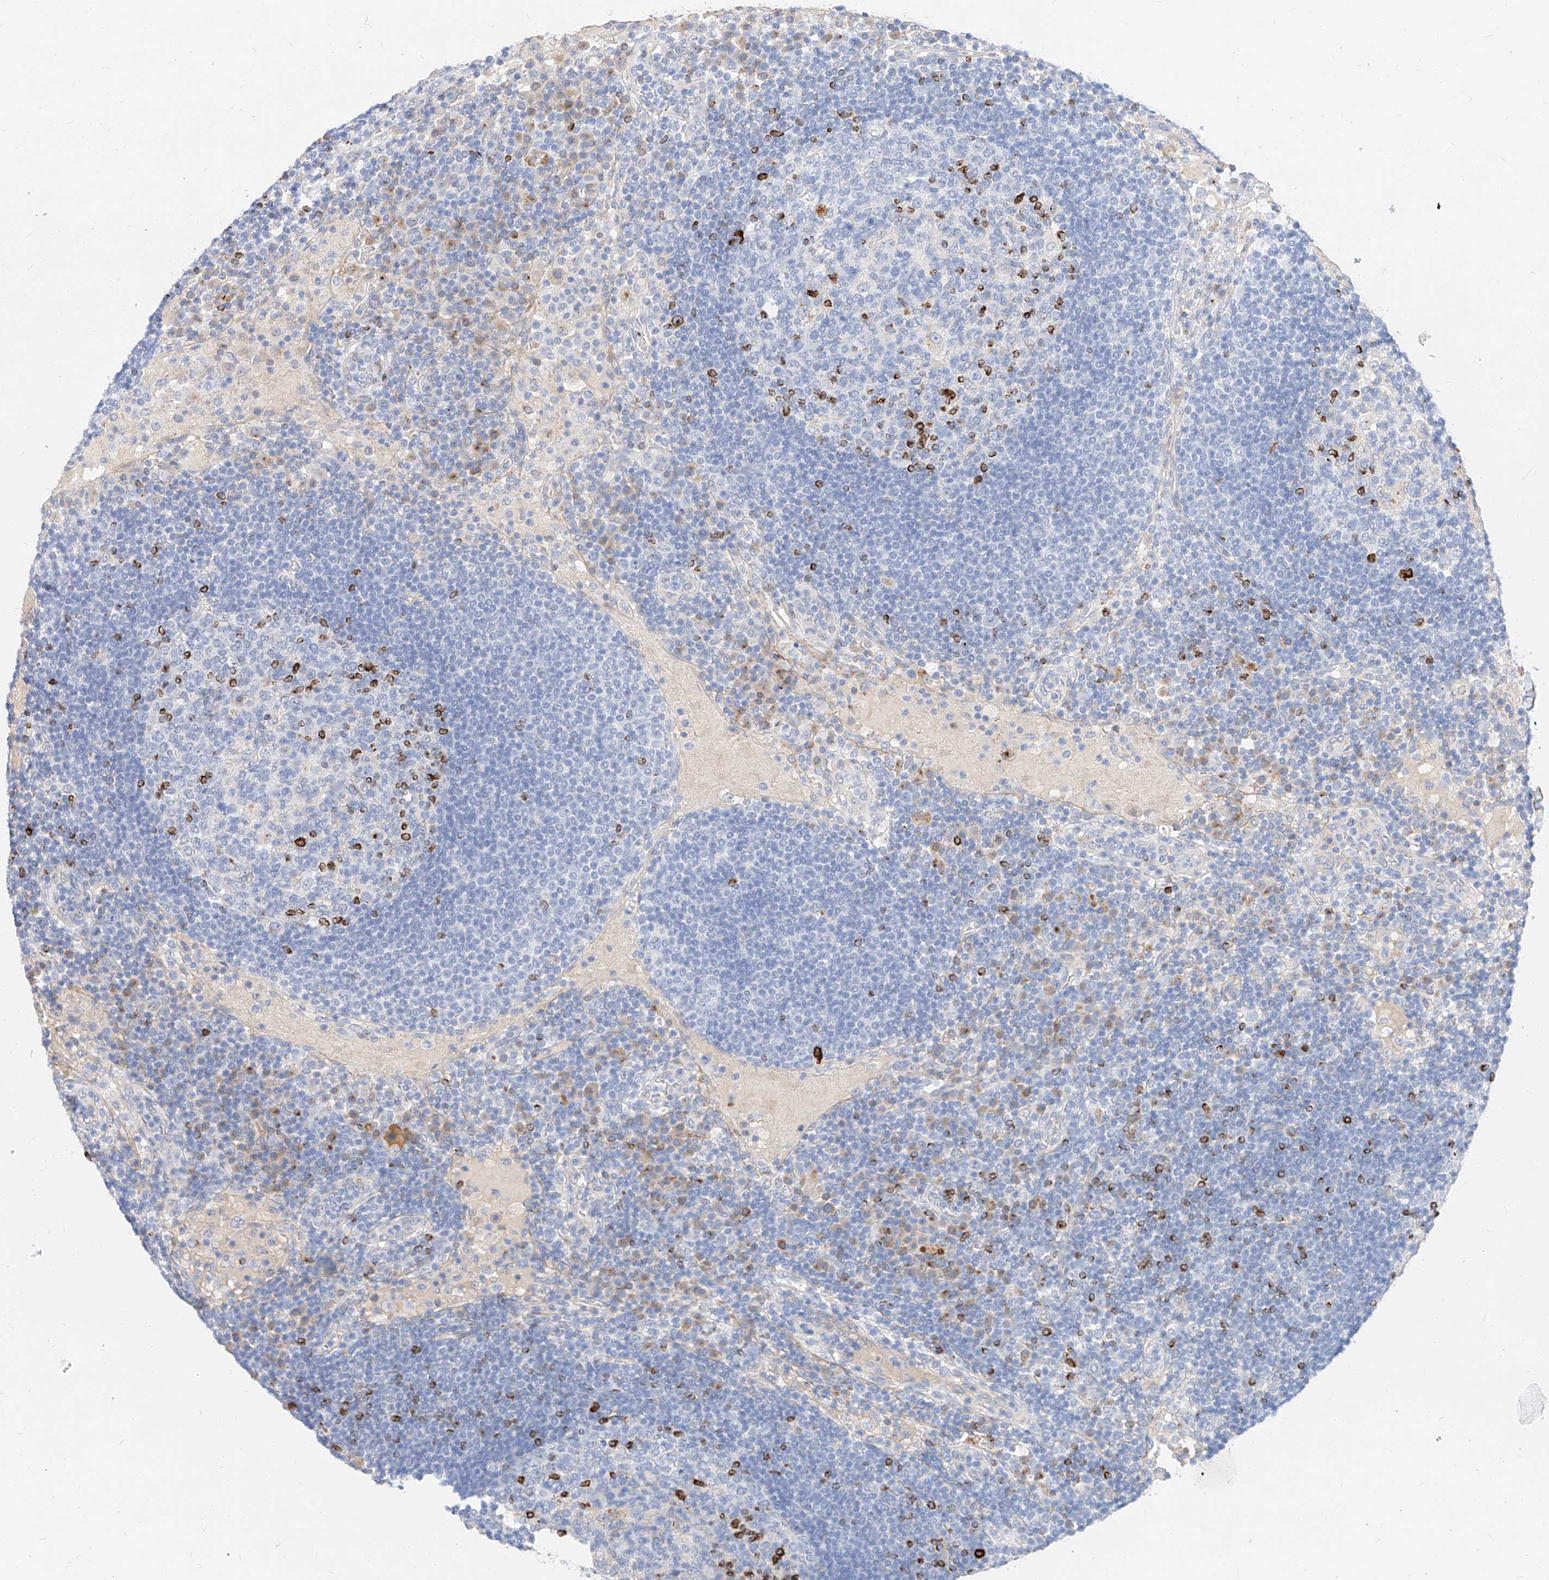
{"staining": {"intensity": "strong", "quantity": "<25%", "location": "cytoplasmic/membranous"}, "tissue": "lymph node", "cell_type": "Germinal center cells", "image_type": "normal", "snomed": [{"axis": "morphology", "description": "Normal tissue, NOS"}, {"axis": "topography", "description": "Lymph node"}], "caption": "Lymph node stained with DAB (3,3'-diaminobenzidine) immunohistochemistry displays medium levels of strong cytoplasmic/membranous expression in about <25% of germinal center cells.", "gene": "MAP7", "patient": {"sex": "female", "age": 53}}